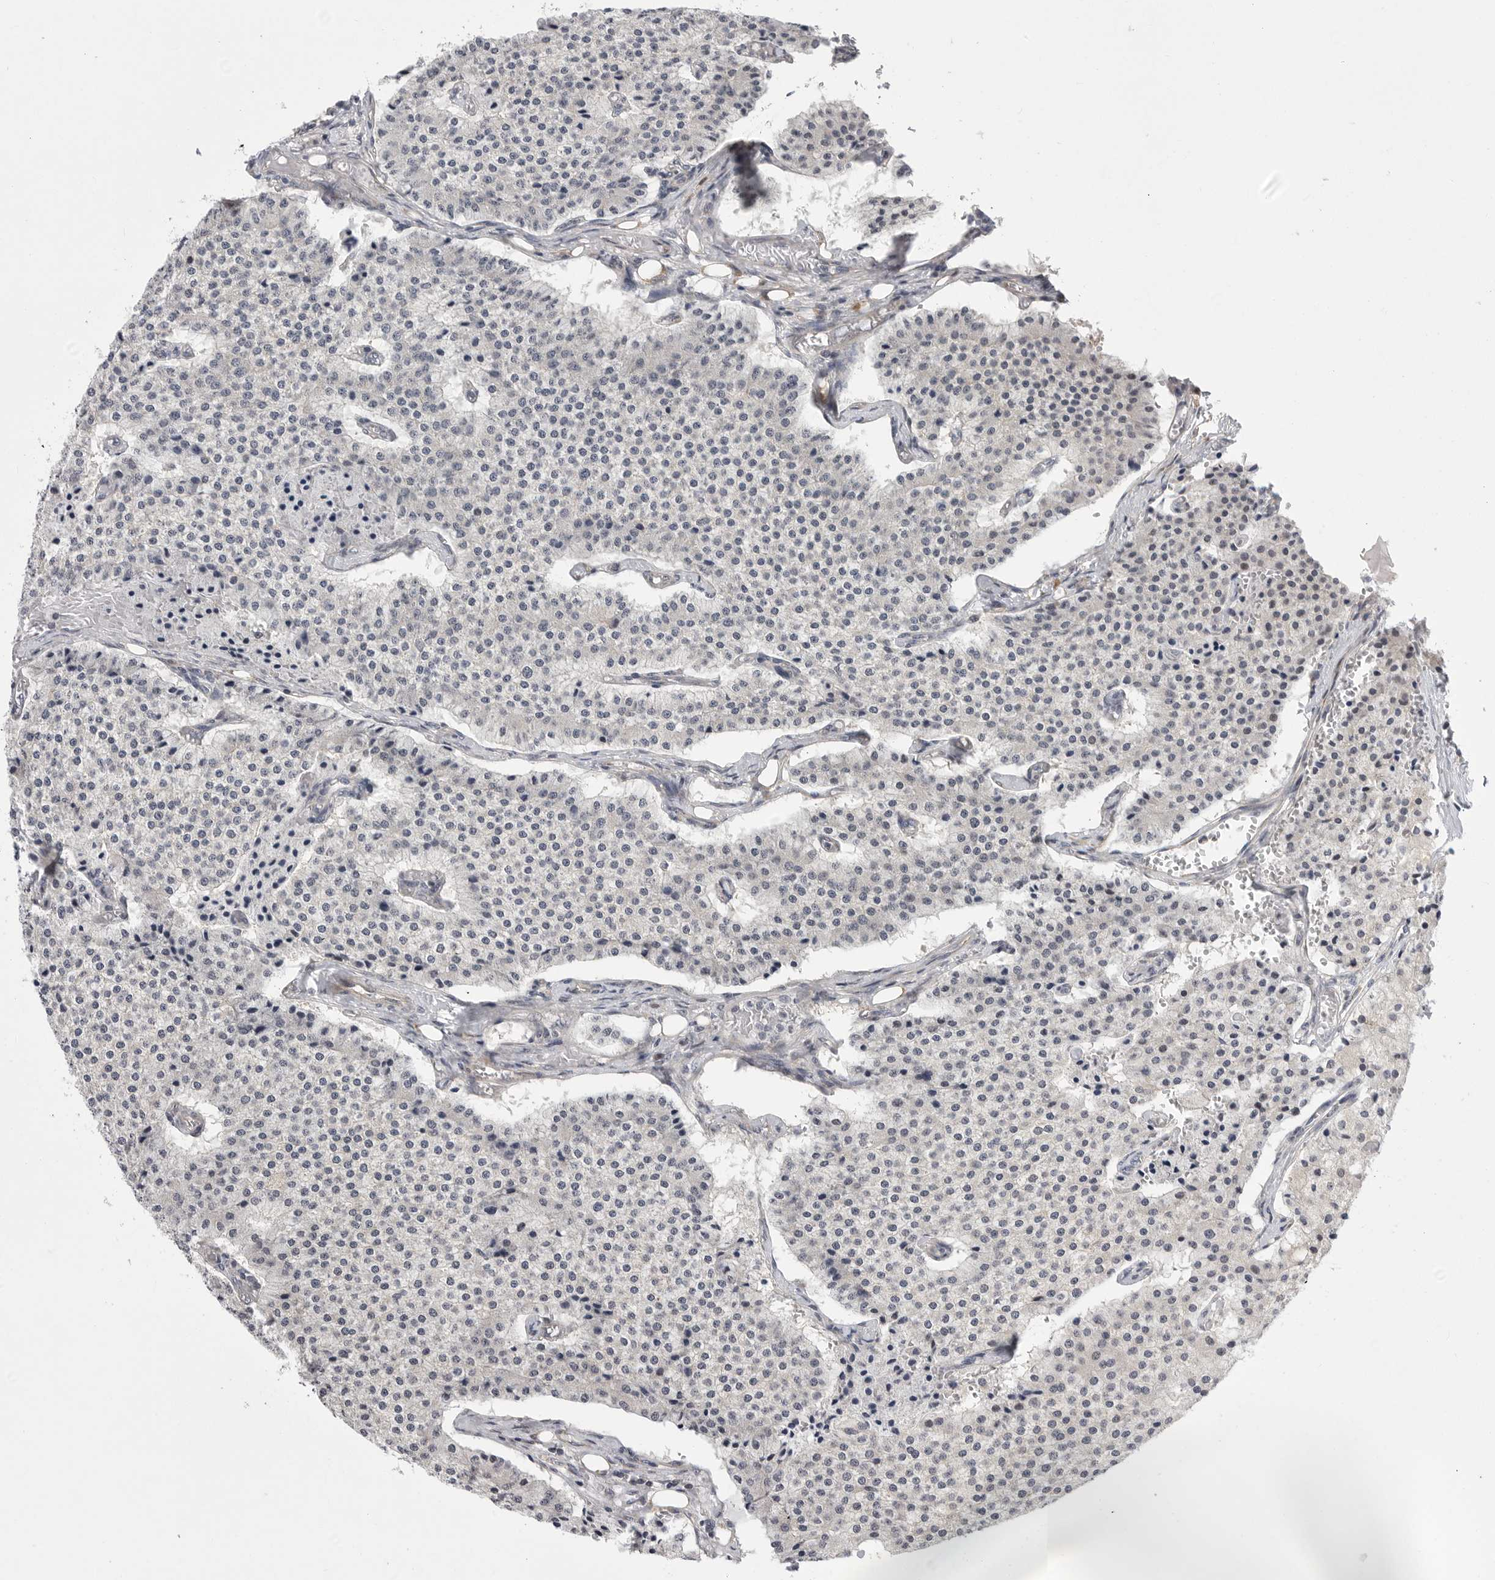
{"staining": {"intensity": "negative", "quantity": "none", "location": "none"}, "tissue": "carcinoid", "cell_type": "Tumor cells", "image_type": "cancer", "snomed": [{"axis": "morphology", "description": "Carcinoid, malignant, NOS"}, {"axis": "topography", "description": "Colon"}], "caption": "Tumor cells show no significant protein expression in carcinoid. (Stains: DAB (3,3'-diaminobenzidine) IHC with hematoxylin counter stain, Microscopy: brightfield microscopy at high magnification).", "gene": "FBXO43", "patient": {"sex": "female", "age": 52}}